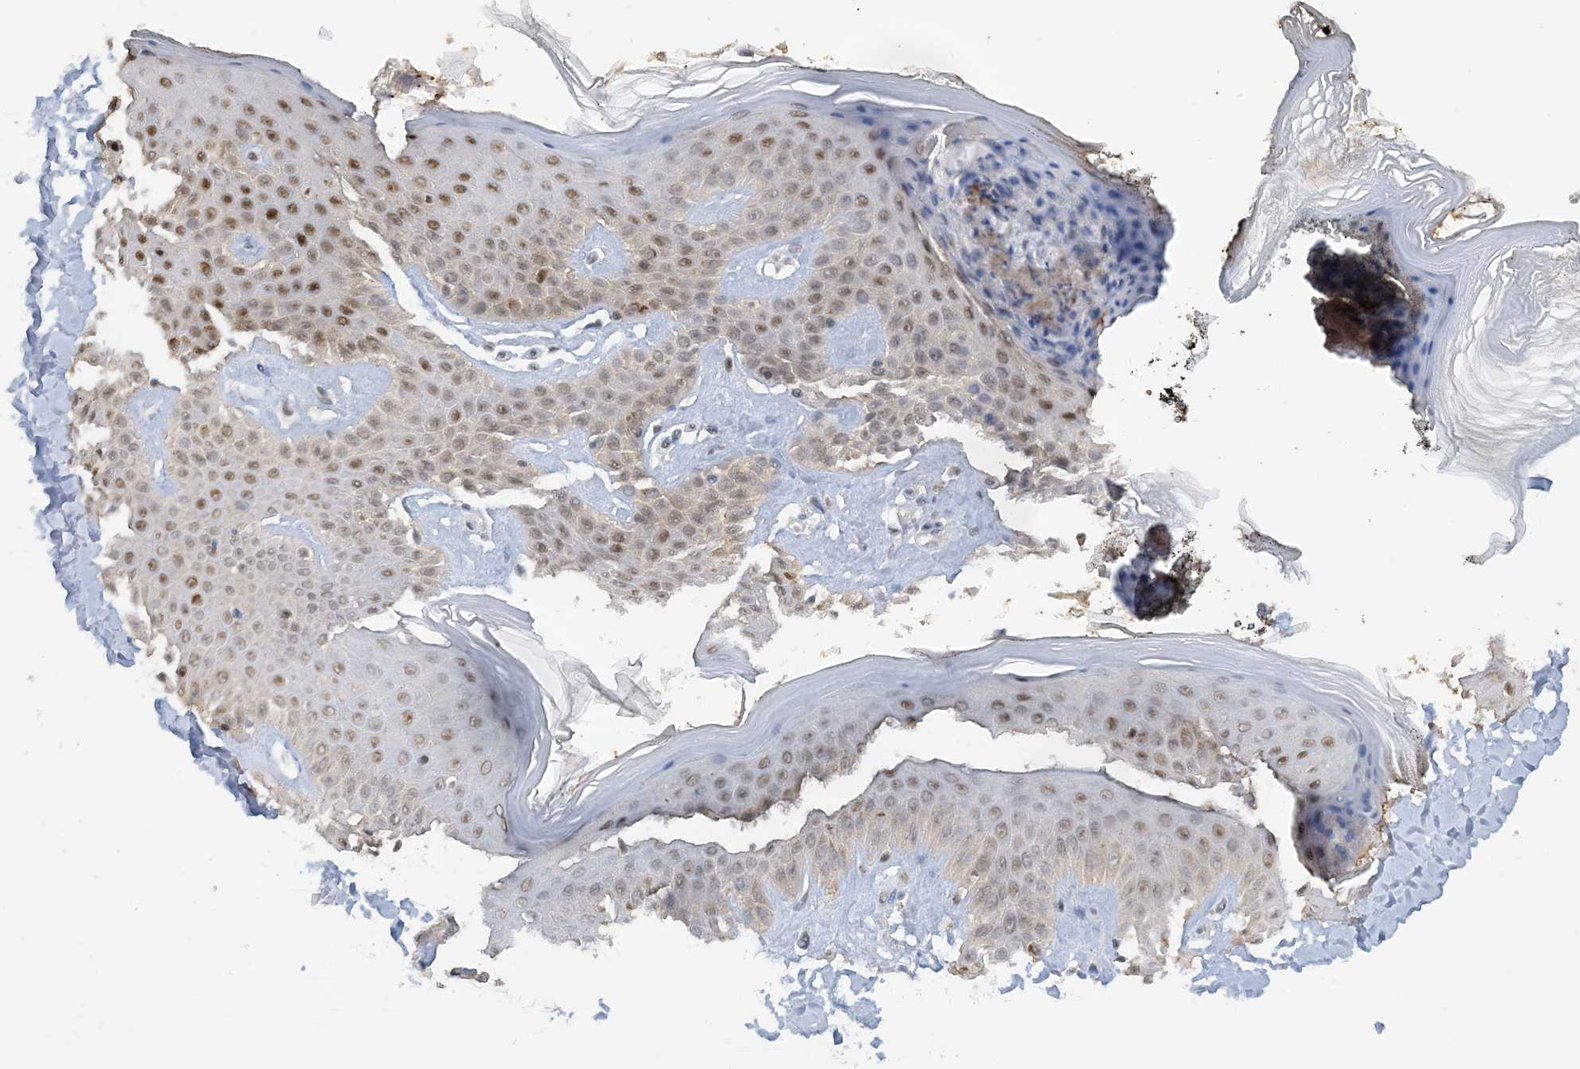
{"staining": {"intensity": "negative", "quantity": "none", "location": "none"}, "tissue": "skin", "cell_type": "Fibroblasts", "image_type": "normal", "snomed": [{"axis": "morphology", "description": "Normal tissue, NOS"}, {"axis": "topography", "description": "Skin"}], "caption": "Histopathology image shows no protein staining in fibroblasts of benign skin. The staining is performed using DAB (3,3'-diaminobenzidine) brown chromogen with nuclei counter-stained in using hematoxylin.", "gene": "UBE2E1", "patient": {"sex": "female", "age": 64}}